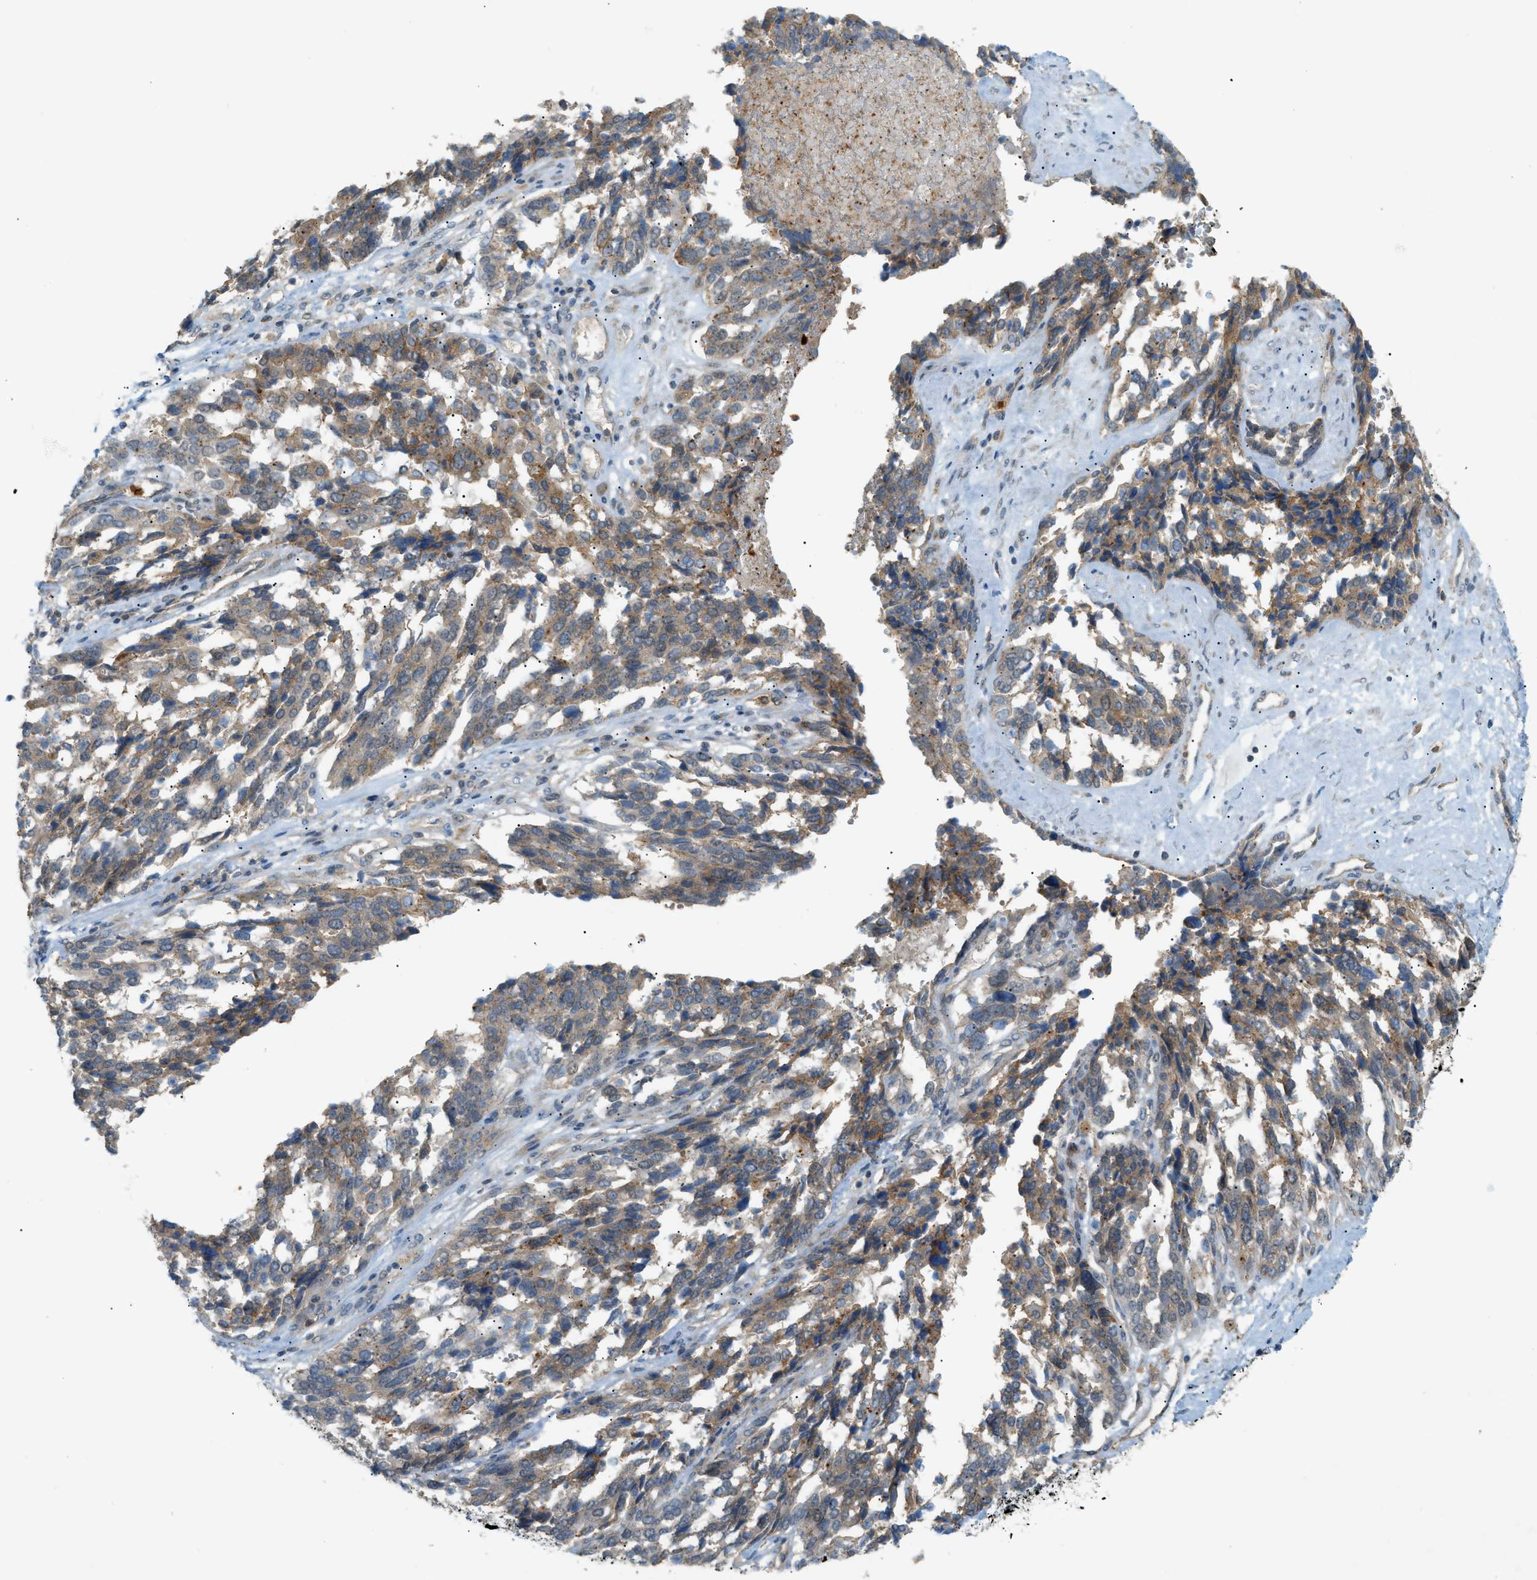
{"staining": {"intensity": "moderate", "quantity": ">75%", "location": "cytoplasmic/membranous"}, "tissue": "ovarian cancer", "cell_type": "Tumor cells", "image_type": "cancer", "snomed": [{"axis": "morphology", "description": "Cystadenocarcinoma, serous, NOS"}, {"axis": "topography", "description": "Ovary"}], "caption": "Moderate cytoplasmic/membranous staining for a protein is identified in approximately >75% of tumor cells of ovarian cancer using IHC.", "gene": "GRK6", "patient": {"sex": "female", "age": 44}}